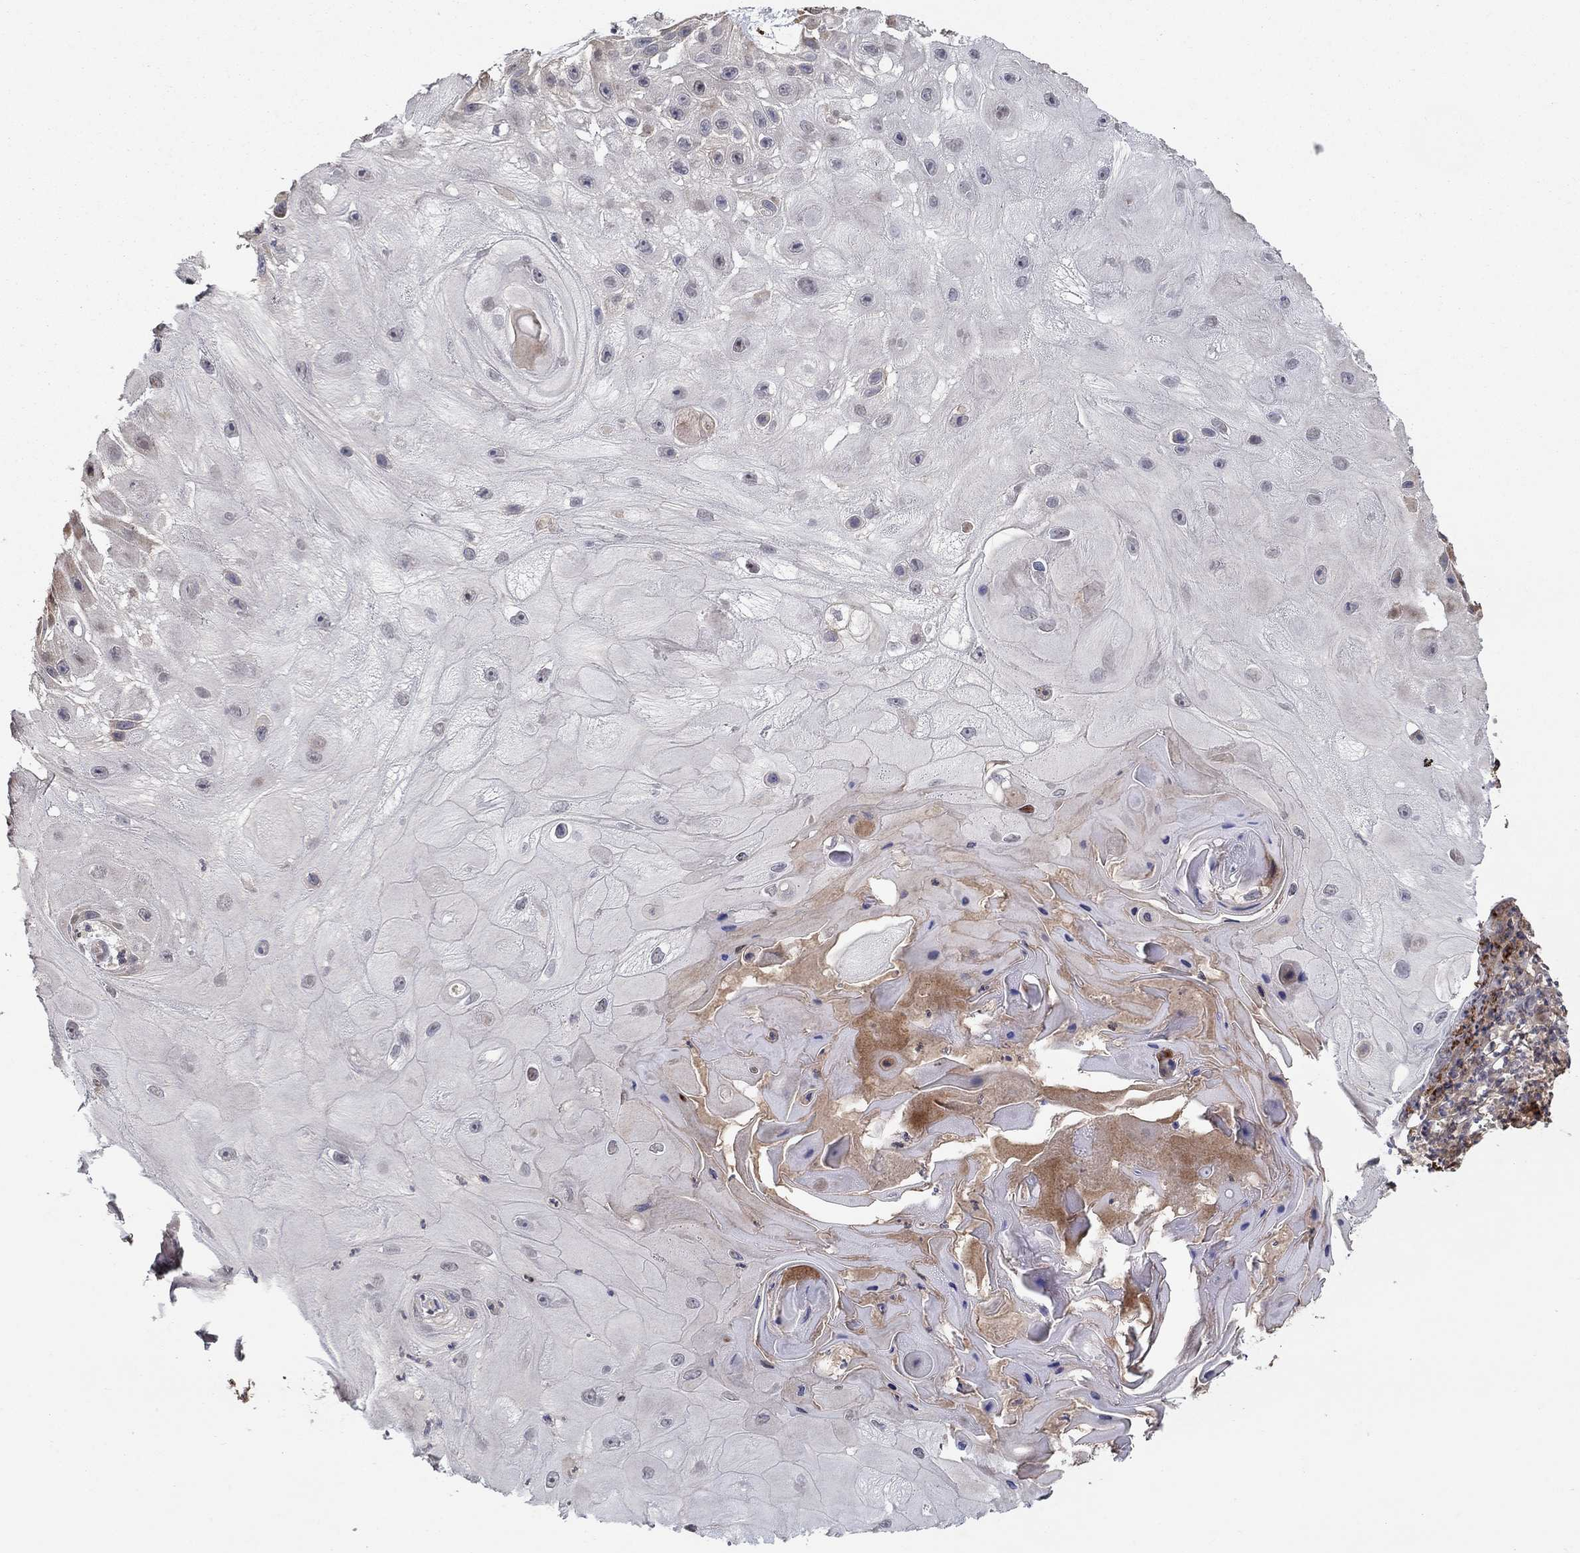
{"staining": {"intensity": "moderate", "quantity": "<25%", "location": "cytoplasmic/membranous"}, "tissue": "skin cancer", "cell_type": "Tumor cells", "image_type": "cancer", "snomed": [{"axis": "morphology", "description": "Normal tissue, NOS"}, {"axis": "morphology", "description": "Squamous cell carcinoma, NOS"}, {"axis": "topography", "description": "Skin"}], "caption": "Moderate cytoplasmic/membranous protein expression is appreciated in about <25% of tumor cells in skin cancer.", "gene": "LPCAT4", "patient": {"sex": "male", "age": 79}}